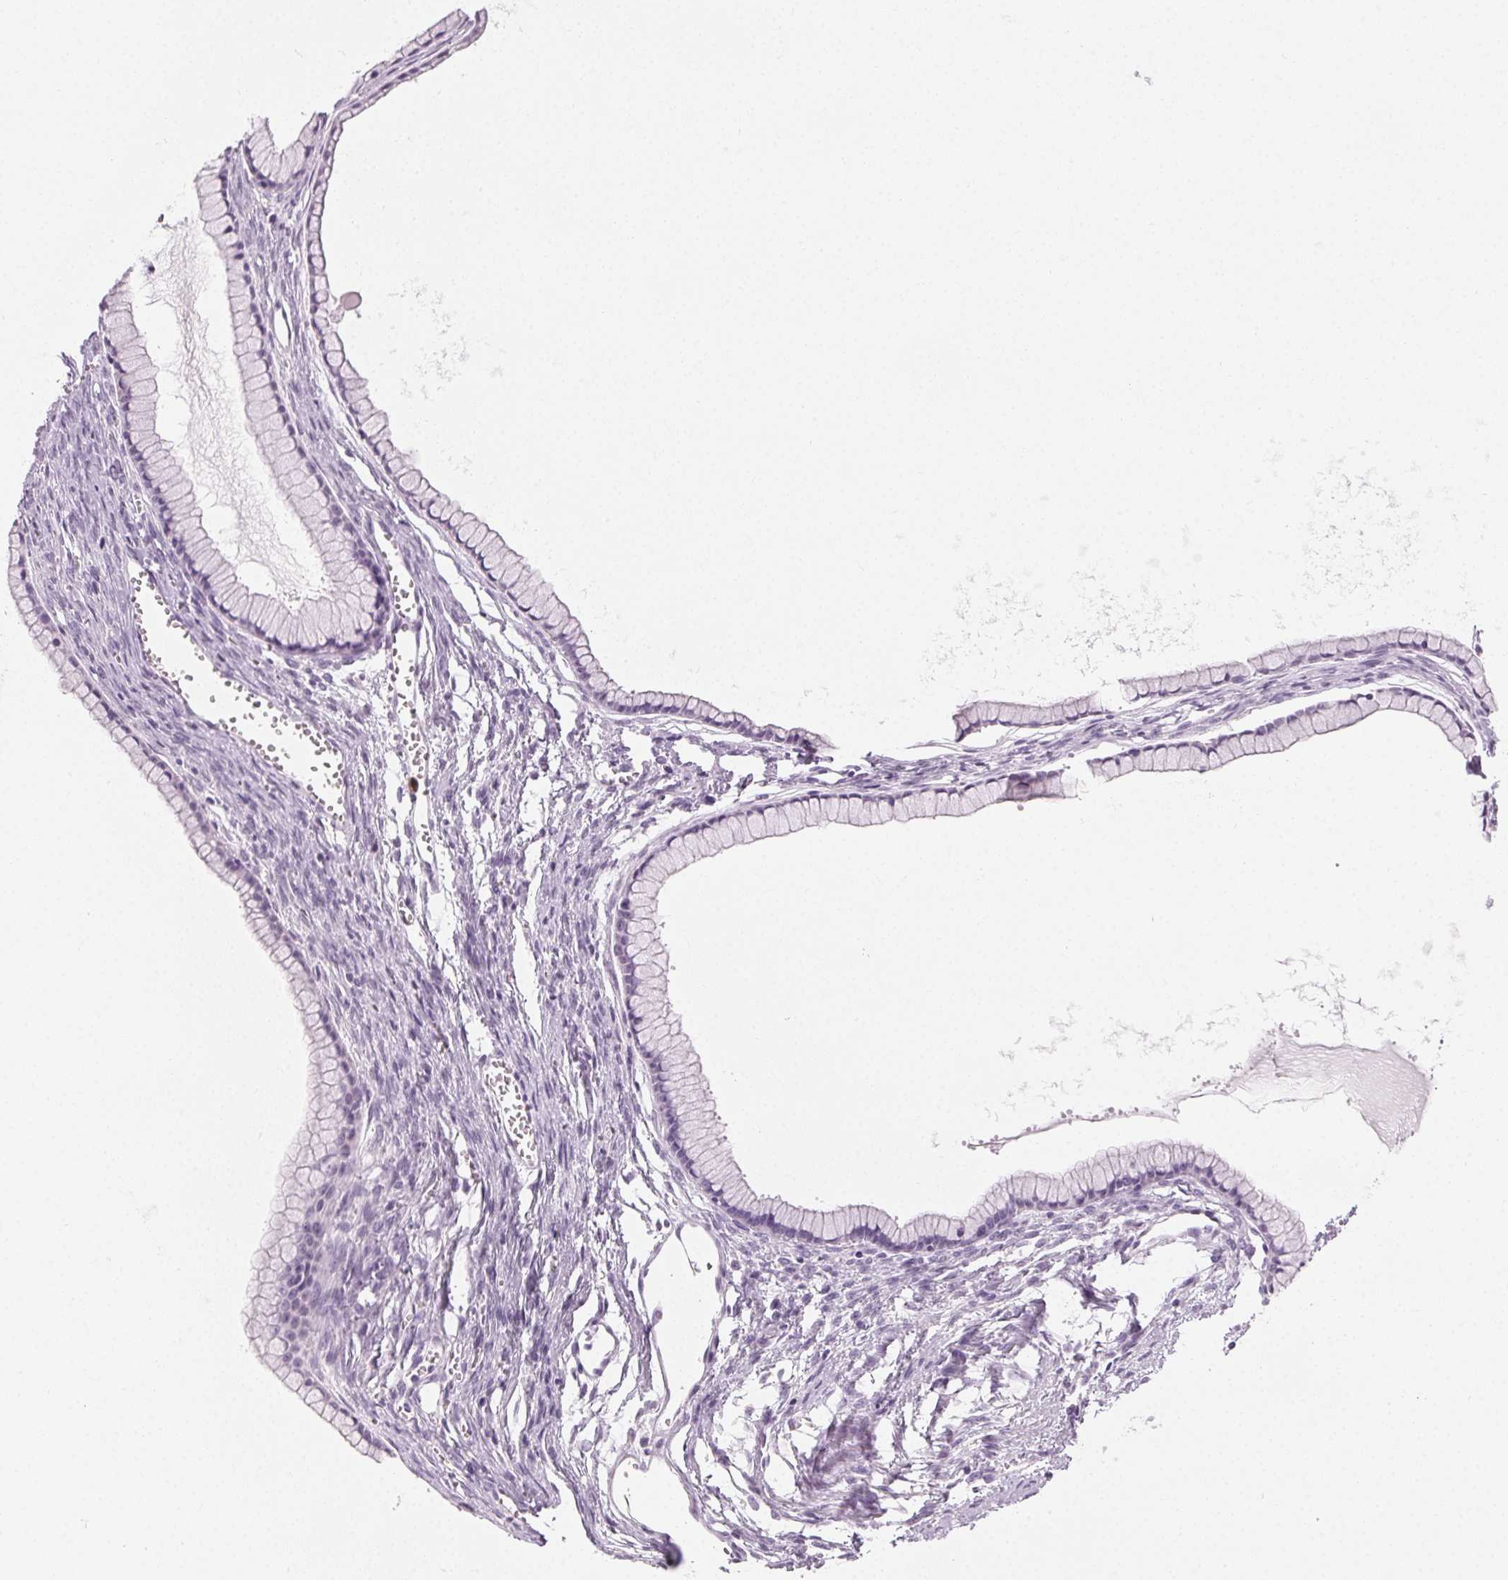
{"staining": {"intensity": "negative", "quantity": "none", "location": "none"}, "tissue": "ovarian cancer", "cell_type": "Tumor cells", "image_type": "cancer", "snomed": [{"axis": "morphology", "description": "Cystadenocarcinoma, mucinous, NOS"}, {"axis": "topography", "description": "Ovary"}], "caption": "Immunohistochemistry (IHC) micrograph of neoplastic tissue: ovarian cancer stained with DAB (3,3'-diaminobenzidine) displays no significant protein positivity in tumor cells.", "gene": "MPO", "patient": {"sex": "female", "age": 41}}